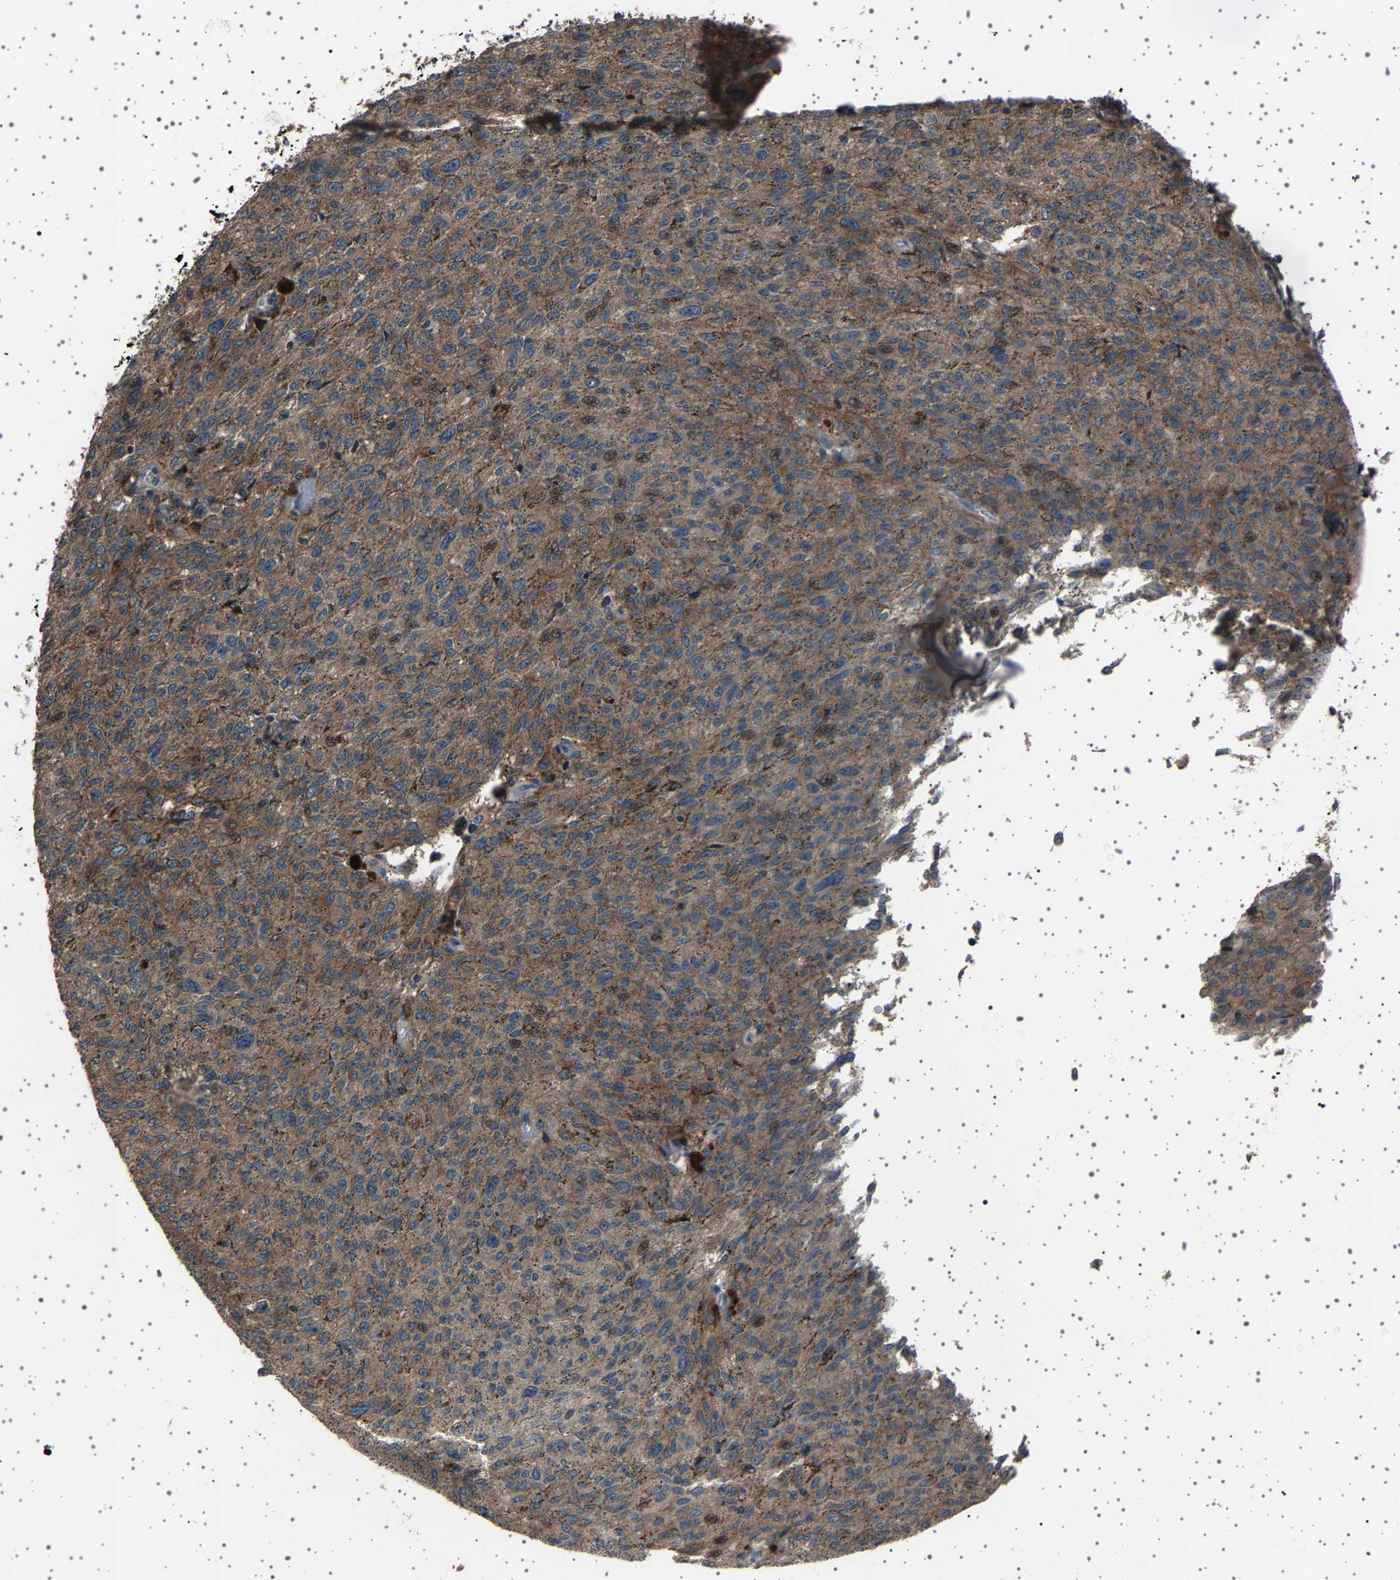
{"staining": {"intensity": "moderate", "quantity": ">75%", "location": "cytoplasmic/membranous"}, "tissue": "melanoma", "cell_type": "Tumor cells", "image_type": "cancer", "snomed": [{"axis": "morphology", "description": "Malignant melanoma, NOS"}, {"axis": "topography", "description": "Skin"}], "caption": "DAB immunohistochemical staining of human melanoma displays moderate cytoplasmic/membranous protein expression in about >75% of tumor cells. Using DAB (brown) and hematoxylin (blue) stains, captured at high magnification using brightfield microscopy.", "gene": "NCKAP1", "patient": {"sex": "female", "age": 72}}